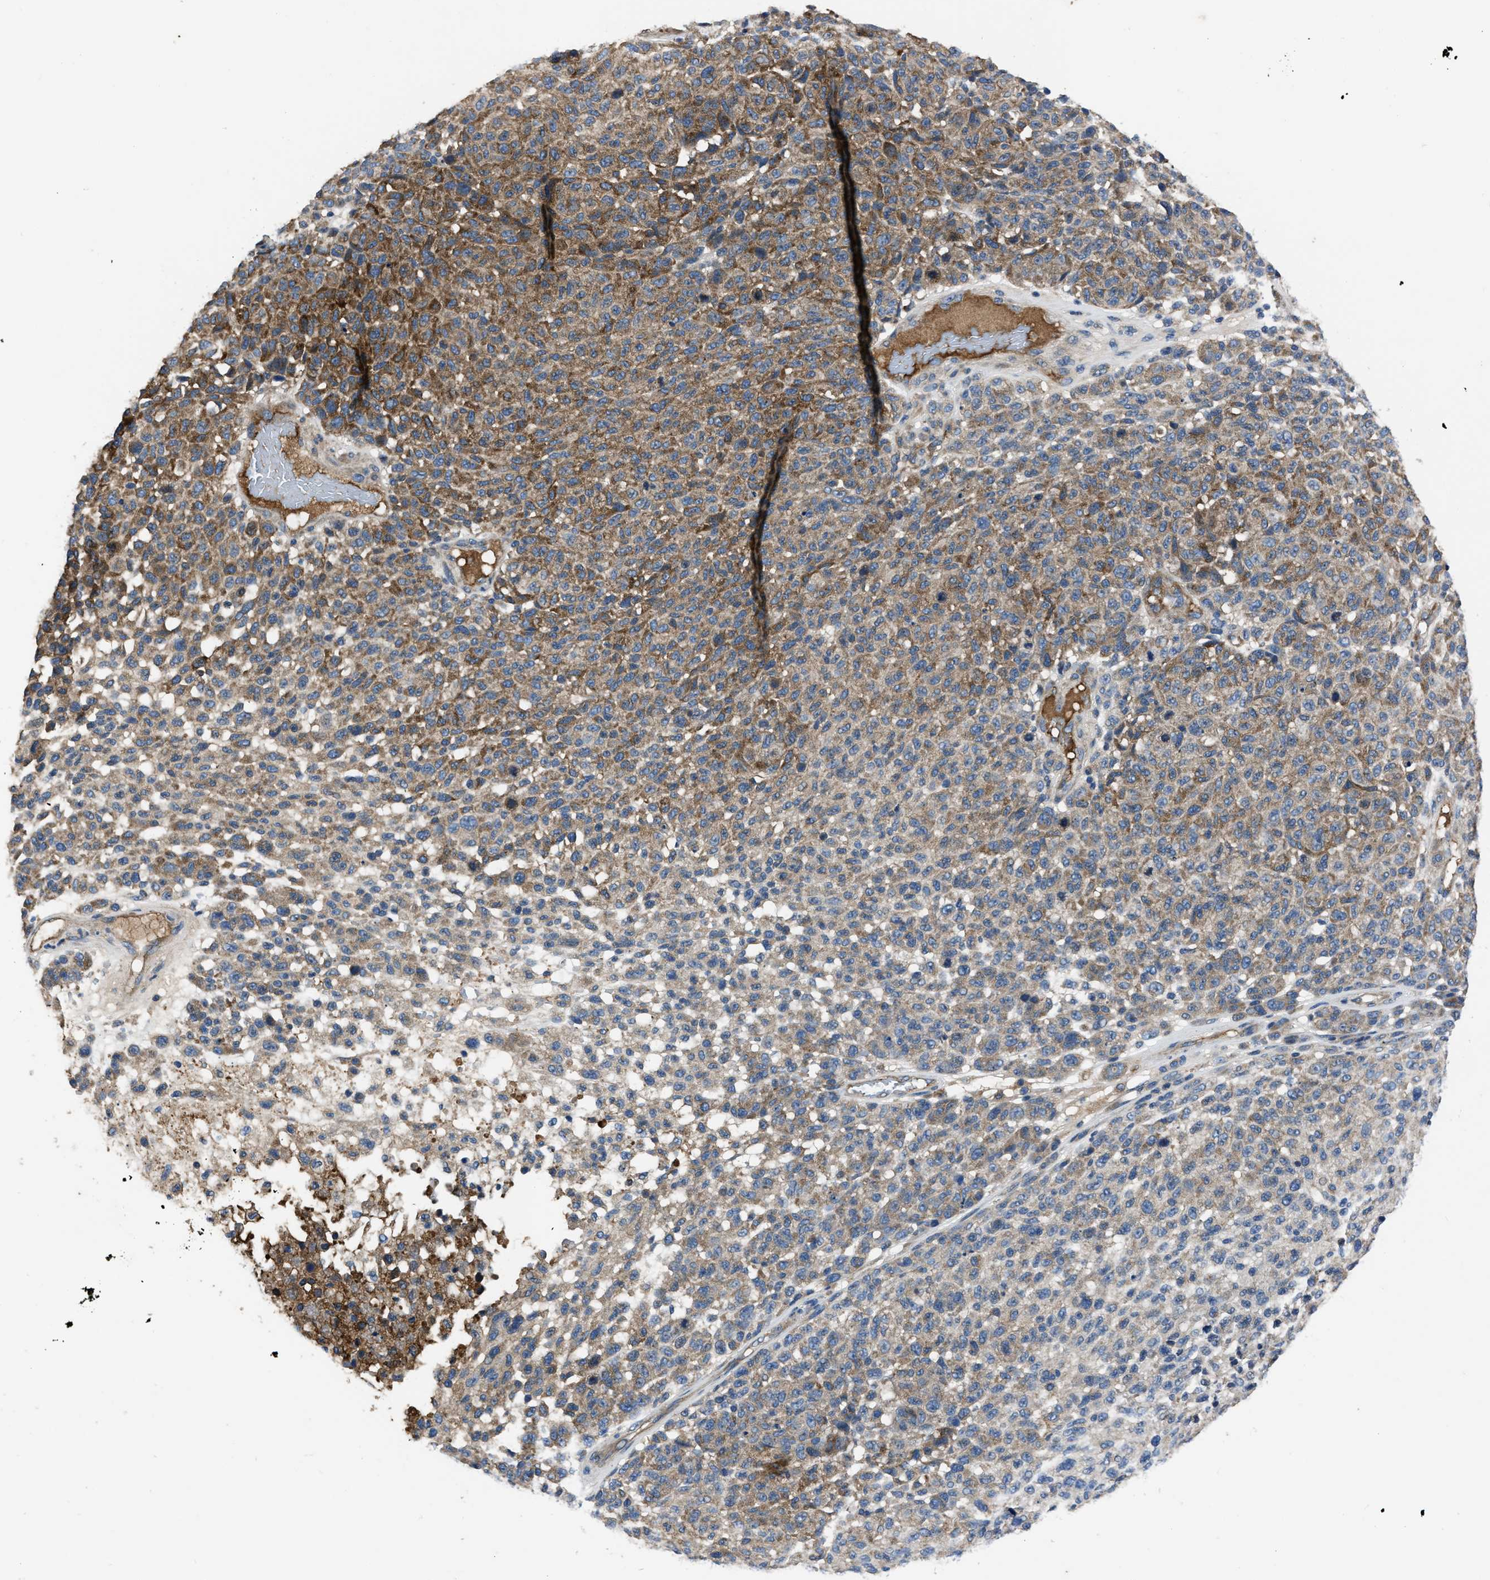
{"staining": {"intensity": "moderate", "quantity": "25%-75%", "location": "cytoplasmic/membranous"}, "tissue": "melanoma", "cell_type": "Tumor cells", "image_type": "cancer", "snomed": [{"axis": "morphology", "description": "Malignant melanoma, NOS"}, {"axis": "topography", "description": "Skin"}], "caption": "Moderate cytoplasmic/membranous protein positivity is present in about 25%-75% of tumor cells in melanoma. (IHC, brightfield microscopy, high magnification).", "gene": "ERC1", "patient": {"sex": "male", "age": 59}}